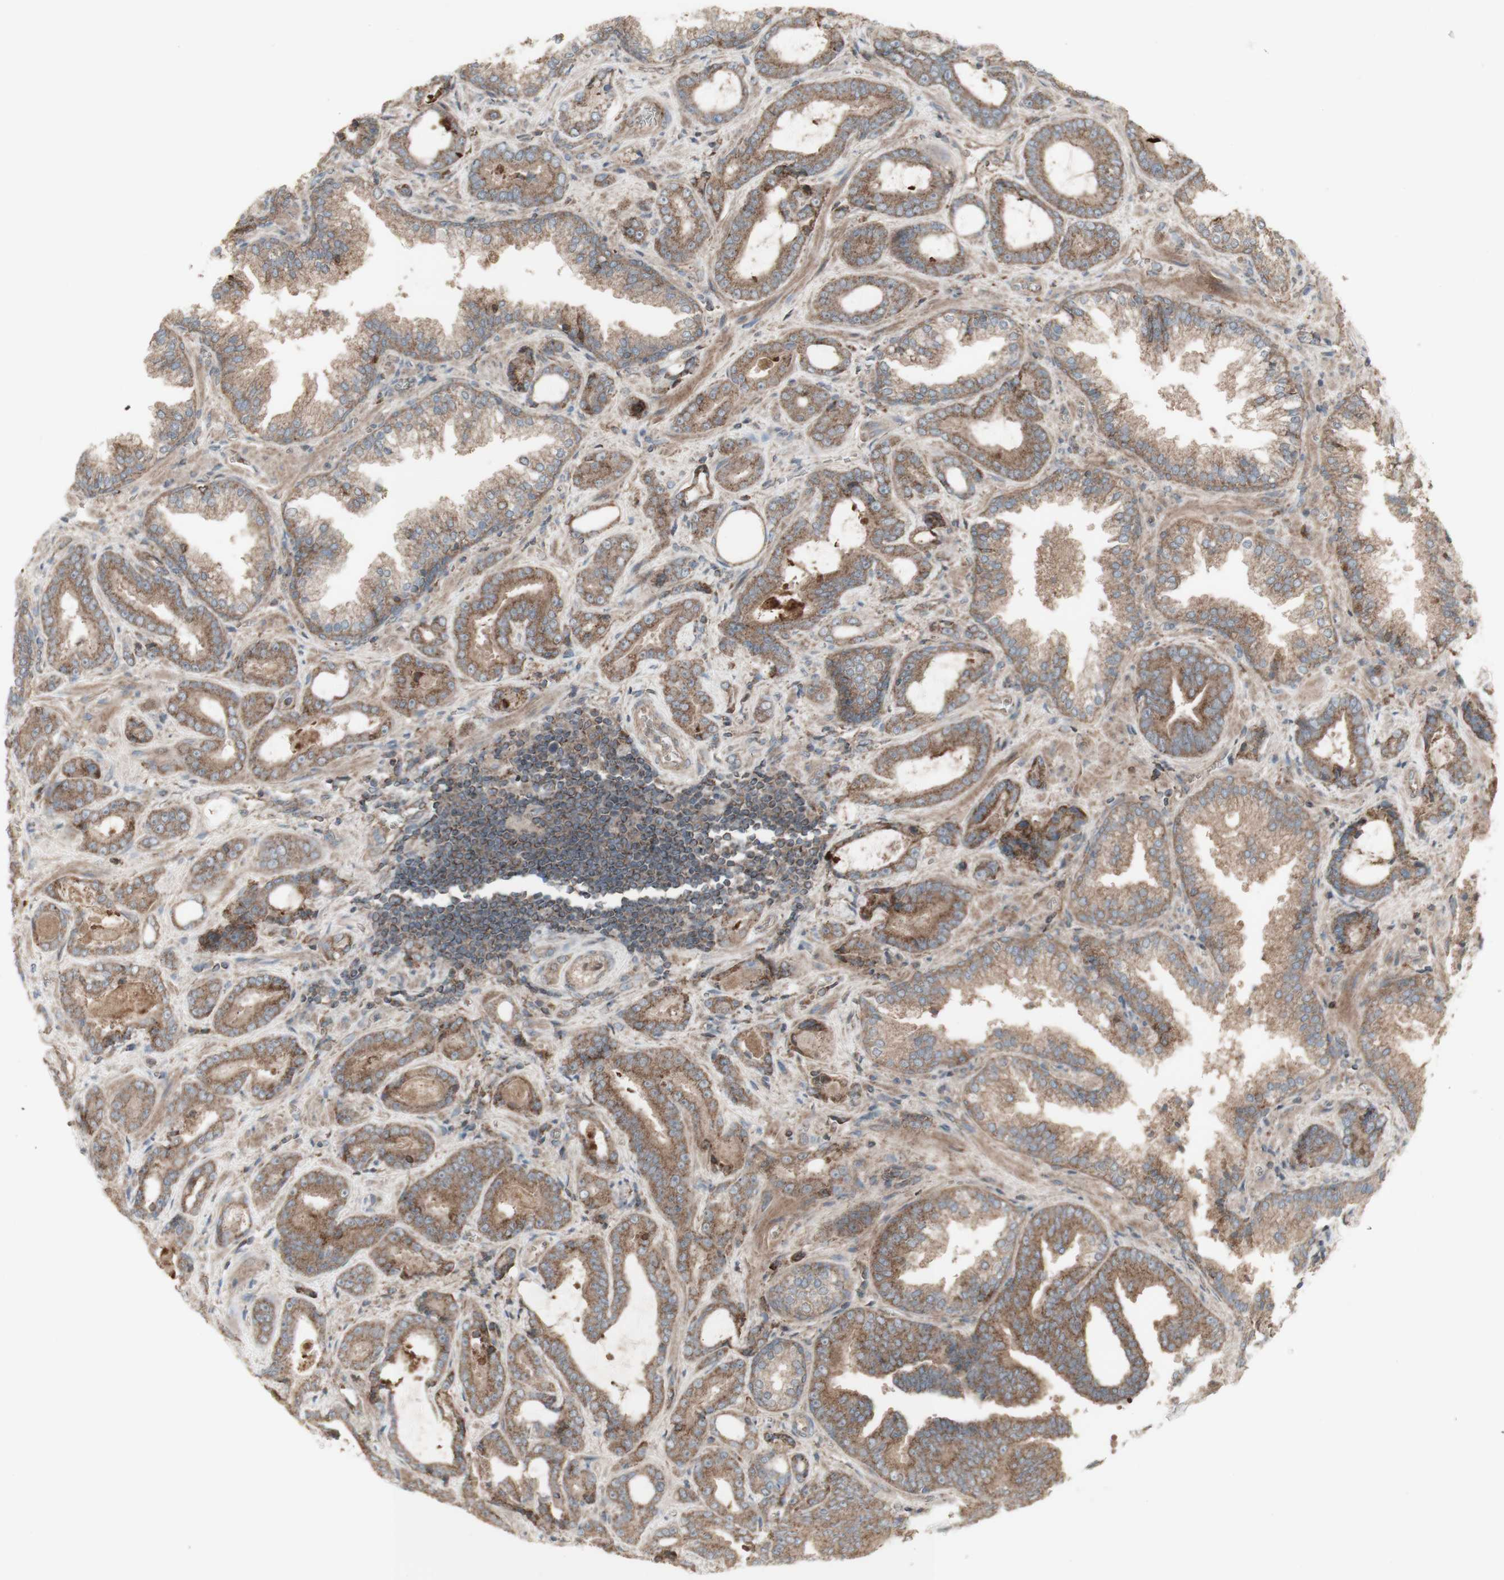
{"staining": {"intensity": "moderate", "quantity": ">75%", "location": "cytoplasmic/membranous"}, "tissue": "prostate cancer", "cell_type": "Tumor cells", "image_type": "cancer", "snomed": [{"axis": "morphology", "description": "Adenocarcinoma, Low grade"}, {"axis": "topography", "description": "Prostate"}], "caption": "DAB immunohistochemical staining of human prostate cancer shows moderate cytoplasmic/membranous protein positivity in about >75% of tumor cells. Immunohistochemistry (ihc) stains the protein of interest in brown and the nuclei are stained blue.", "gene": "SHC1", "patient": {"sex": "male", "age": 60}}